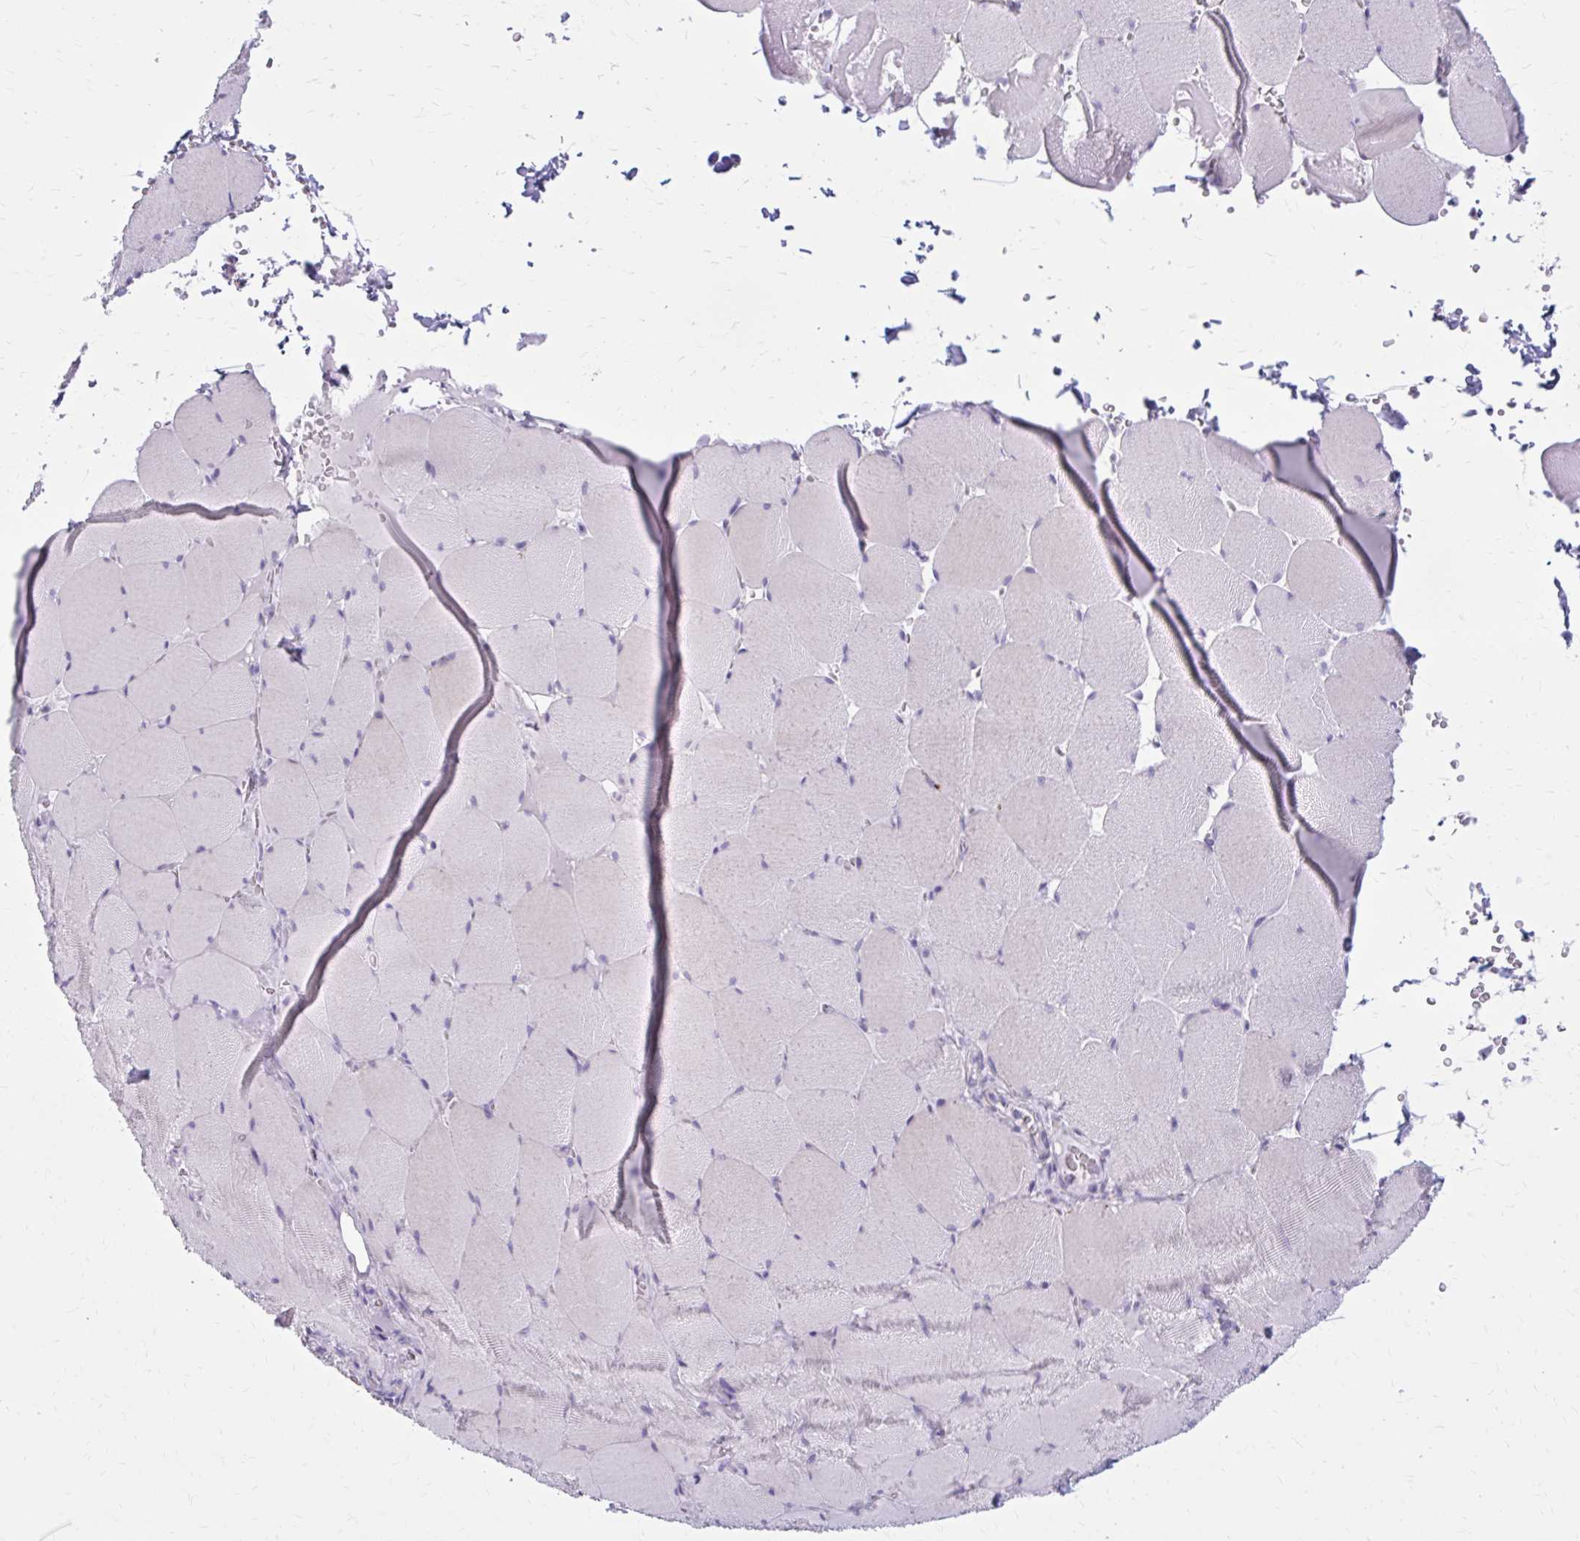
{"staining": {"intensity": "negative", "quantity": "none", "location": "none"}, "tissue": "skeletal muscle", "cell_type": "Myocytes", "image_type": "normal", "snomed": [{"axis": "morphology", "description": "Normal tissue, NOS"}, {"axis": "topography", "description": "Skeletal muscle"}, {"axis": "topography", "description": "Head-Neck"}], "caption": "Immunohistochemical staining of normal human skeletal muscle displays no significant positivity in myocytes. The staining was performed using DAB to visualize the protein expression in brown, while the nuclei were stained in blue with hematoxylin (Magnification: 20x).", "gene": "OR4B1", "patient": {"sex": "male", "age": 66}}